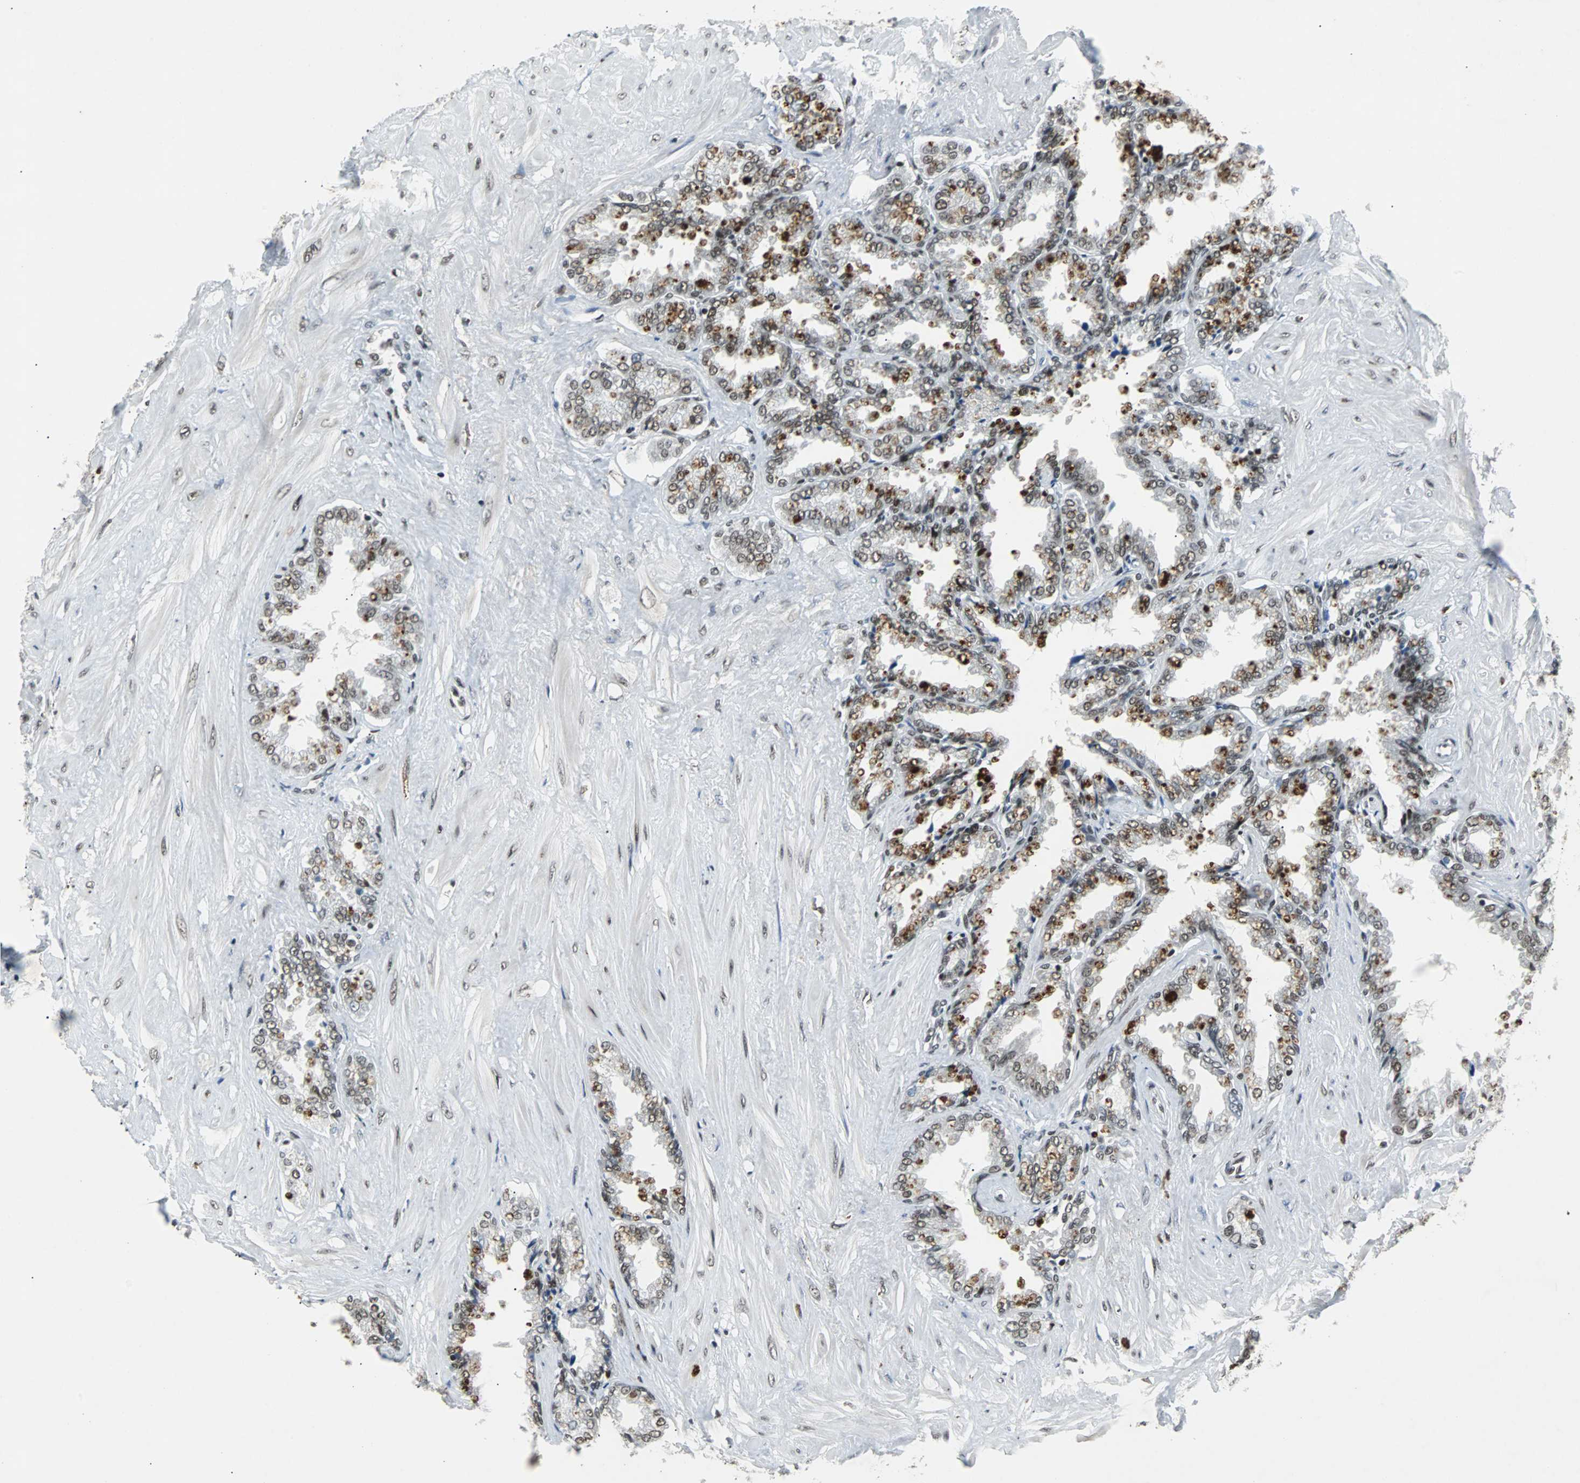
{"staining": {"intensity": "moderate", "quantity": "25%-75%", "location": "cytoplasmic/membranous,nuclear"}, "tissue": "seminal vesicle", "cell_type": "Glandular cells", "image_type": "normal", "snomed": [{"axis": "morphology", "description": "Normal tissue, NOS"}, {"axis": "topography", "description": "Seminal veicle"}], "caption": "Glandular cells demonstrate medium levels of moderate cytoplasmic/membranous,nuclear expression in approximately 25%-75% of cells in normal human seminal vesicle.", "gene": "GATAD2A", "patient": {"sex": "male", "age": 46}}